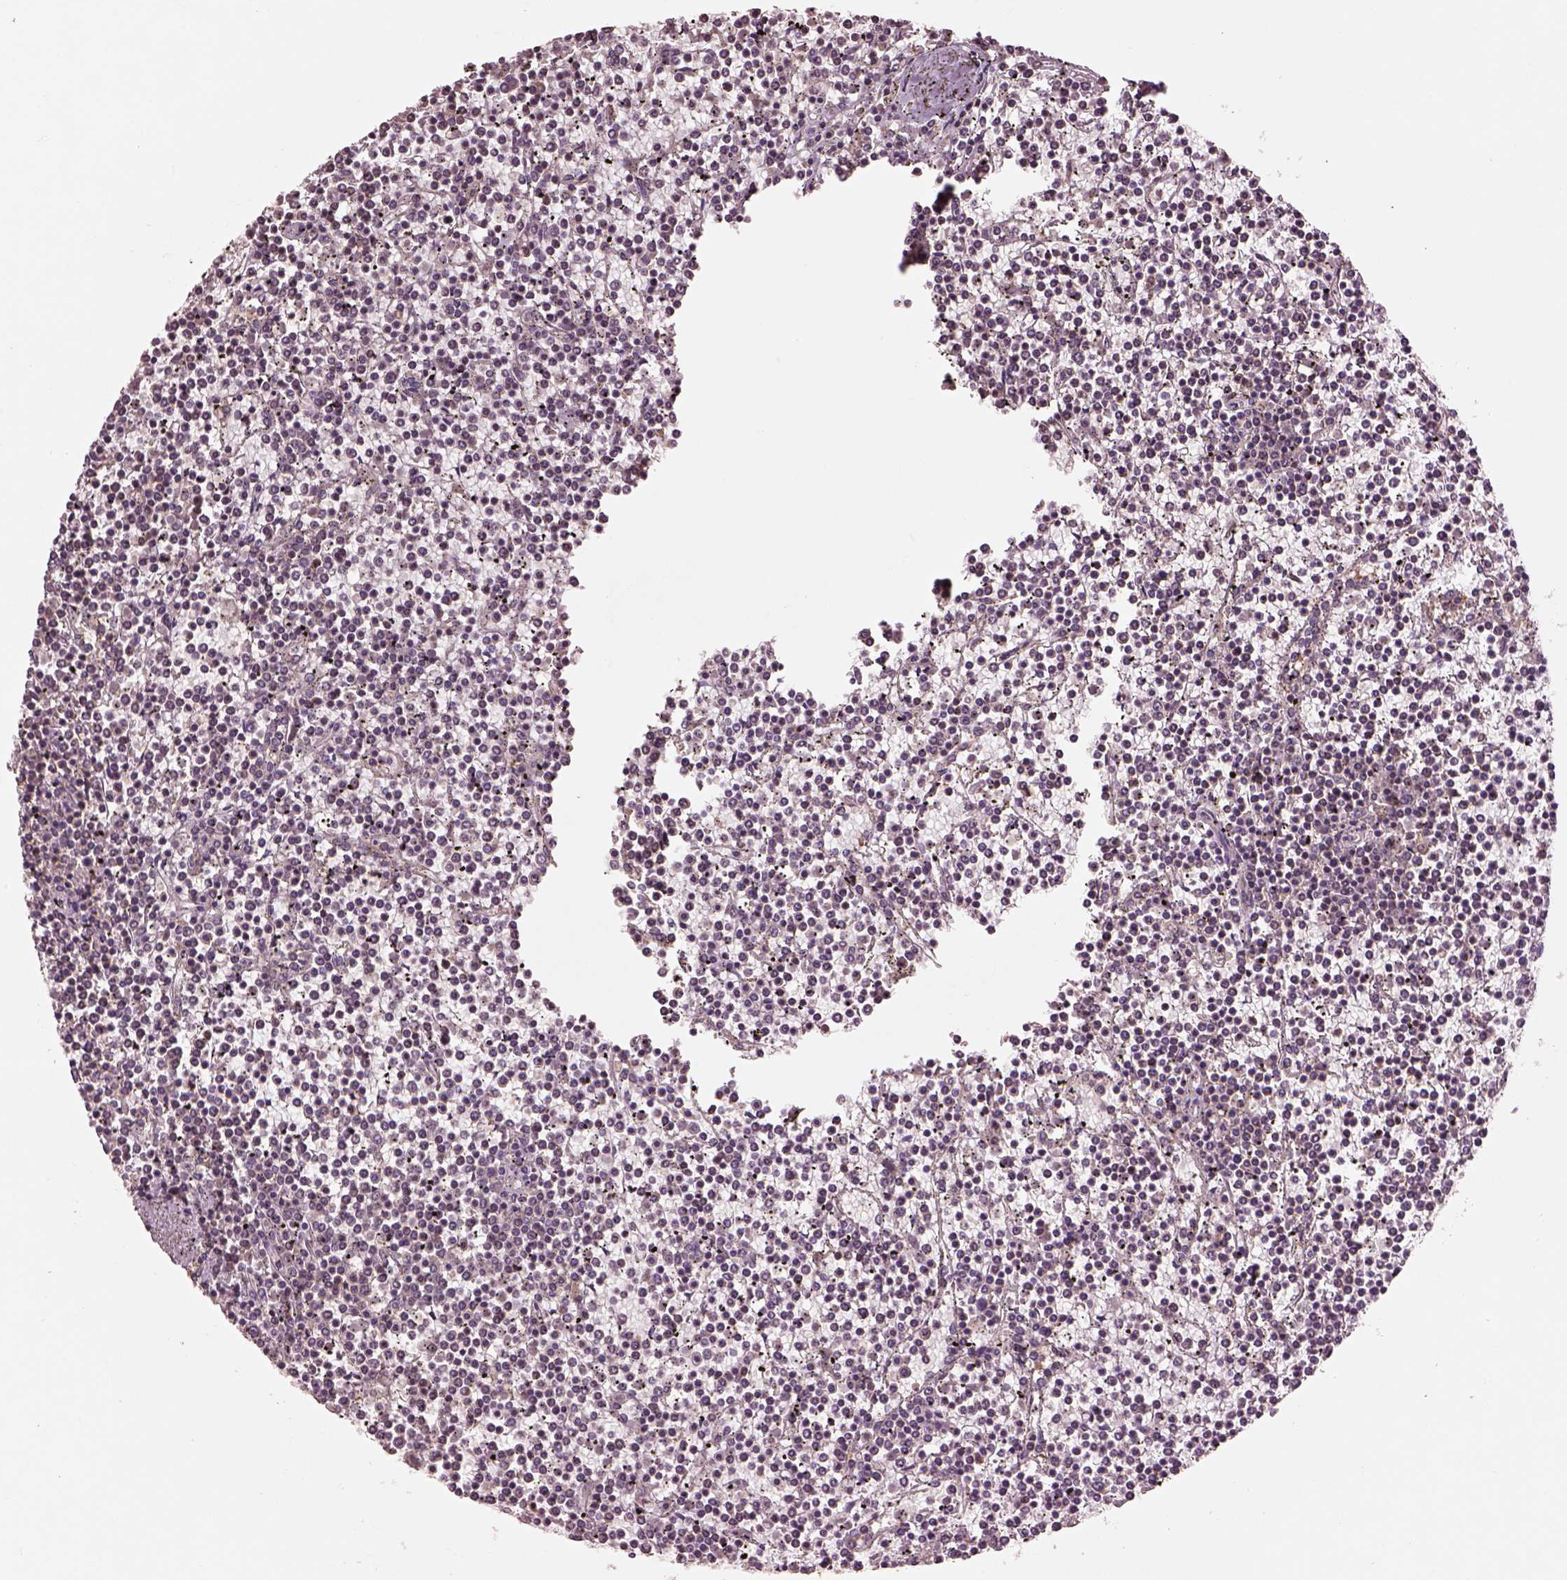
{"staining": {"intensity": "negative", "quantity": "none", "location": "none"}, "tissue": "lymphoma", "cell_type": "Tumor cells", "image_type": "cancer", "snomed": [{"axis": "morphology", "description": "Malignant lymphoma, non-Hodgkin's type, Low grade"}, {"axis": "topography", "description": "Spleen"}], "caption": "Tumor cells show no significant protein staining in lymphoma. The staining is performed using DAB brown chromogen with nuclei counter-stained in using hematoxylin.", "gene": "MTHFS", "patient": {"sex": "female", "age": 19}}